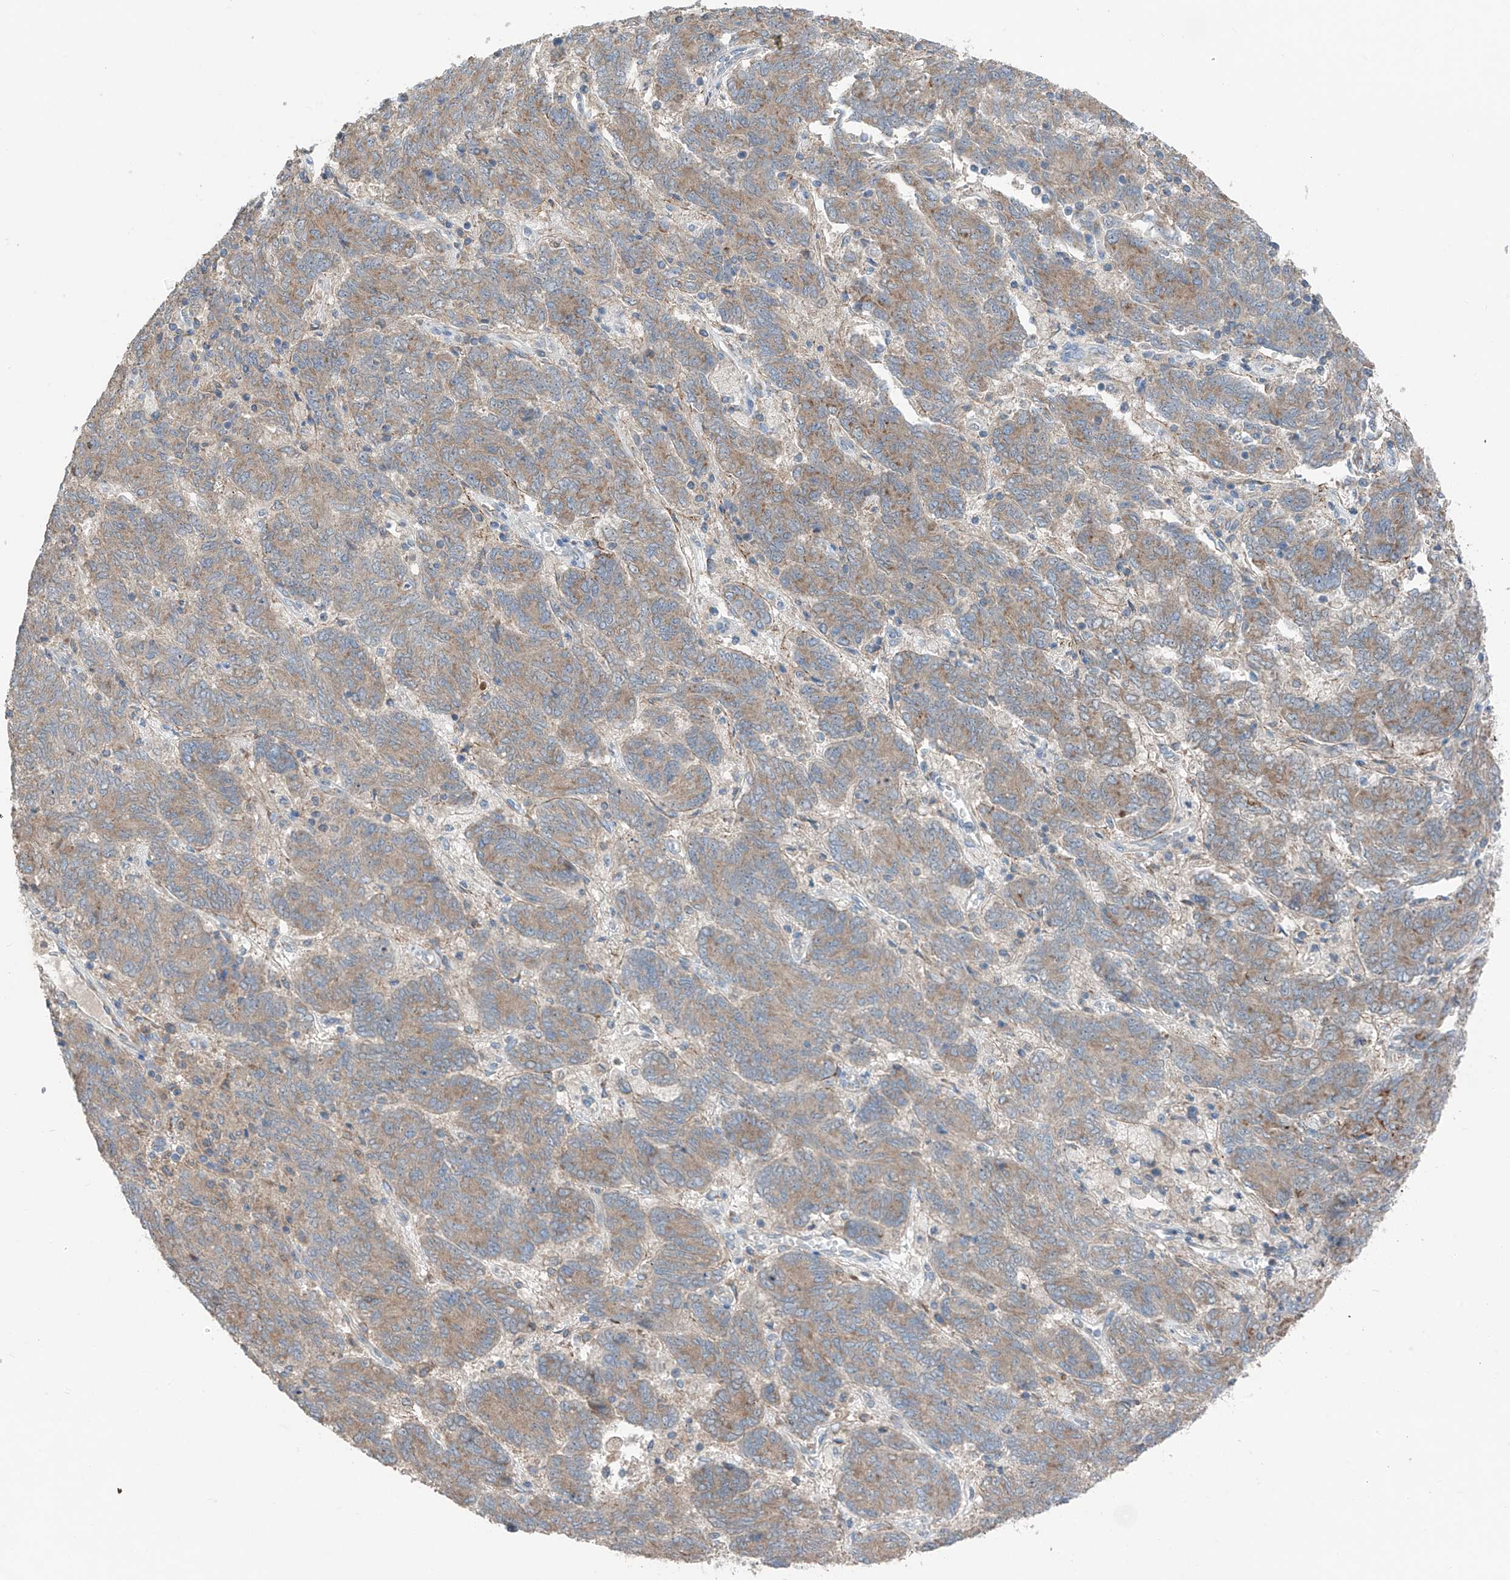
{"staining": {"intensity": "weak", "quantity": "25%-75%", "location": "cytoplasmic/membranous"}, "tissue": "endometrial cancer", "cell_type": "Tumor cells", "image_type": "cancer", "snomed": [{"axis": "morphology", "description": "Adenocarcinoma, NOS"}, {"axis": "topography", "description": "Endometrium"}], "caption": "The image displays immunohistochemical staining of endometrial adenocarcinoma. There is weak cytoplasmic/membranous expression is seen in about 25%-75% of tumor cells. (Stains: DAB (3,3'-diaminobenzidine) in brown, nuclei in blue, Microscopy: brightfield microscopy at high magnification).", "gene": "GALNTL6", "patient": {"sex": "female", "age": 80}}